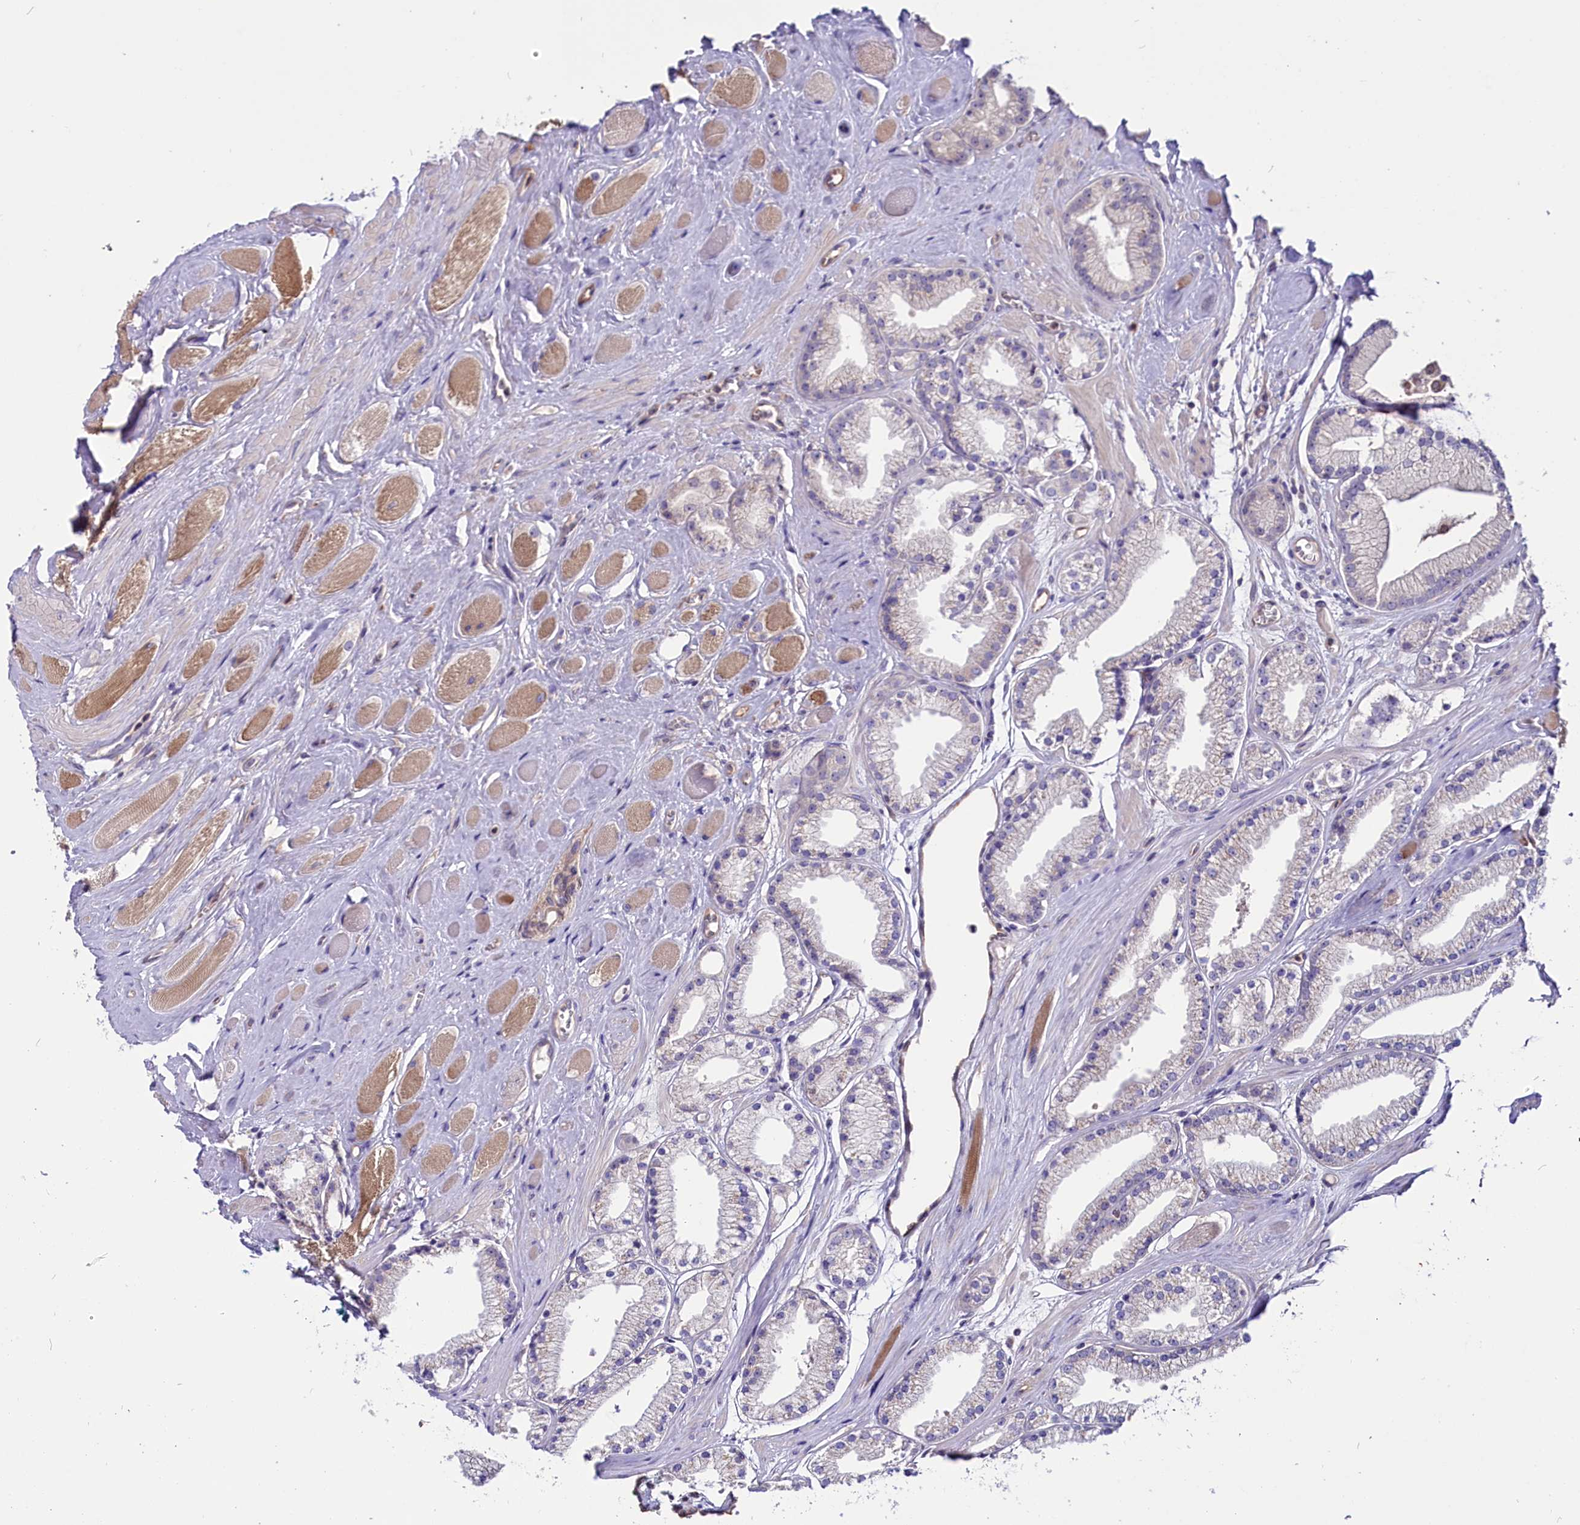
{"staining": {"intensity": "negative", "quantity": "none", "location": "none"}, "tissue": "prostate cancer", "cell_type": "Tumor cells", "image_type": "cancer", "snomed": [{"axis": "morphology", "description": "Adenocarcinoma, High grade"}, {"axis": "topography", "description": "Prostate"}], "caption": "The immunohistochemistry histopathology image has no significant staining in tumor cells of prostate adenocarcinoma (high-grade) tissue.", "gene": "PDILT", "patient": {"sex": "male", "age": 67}}